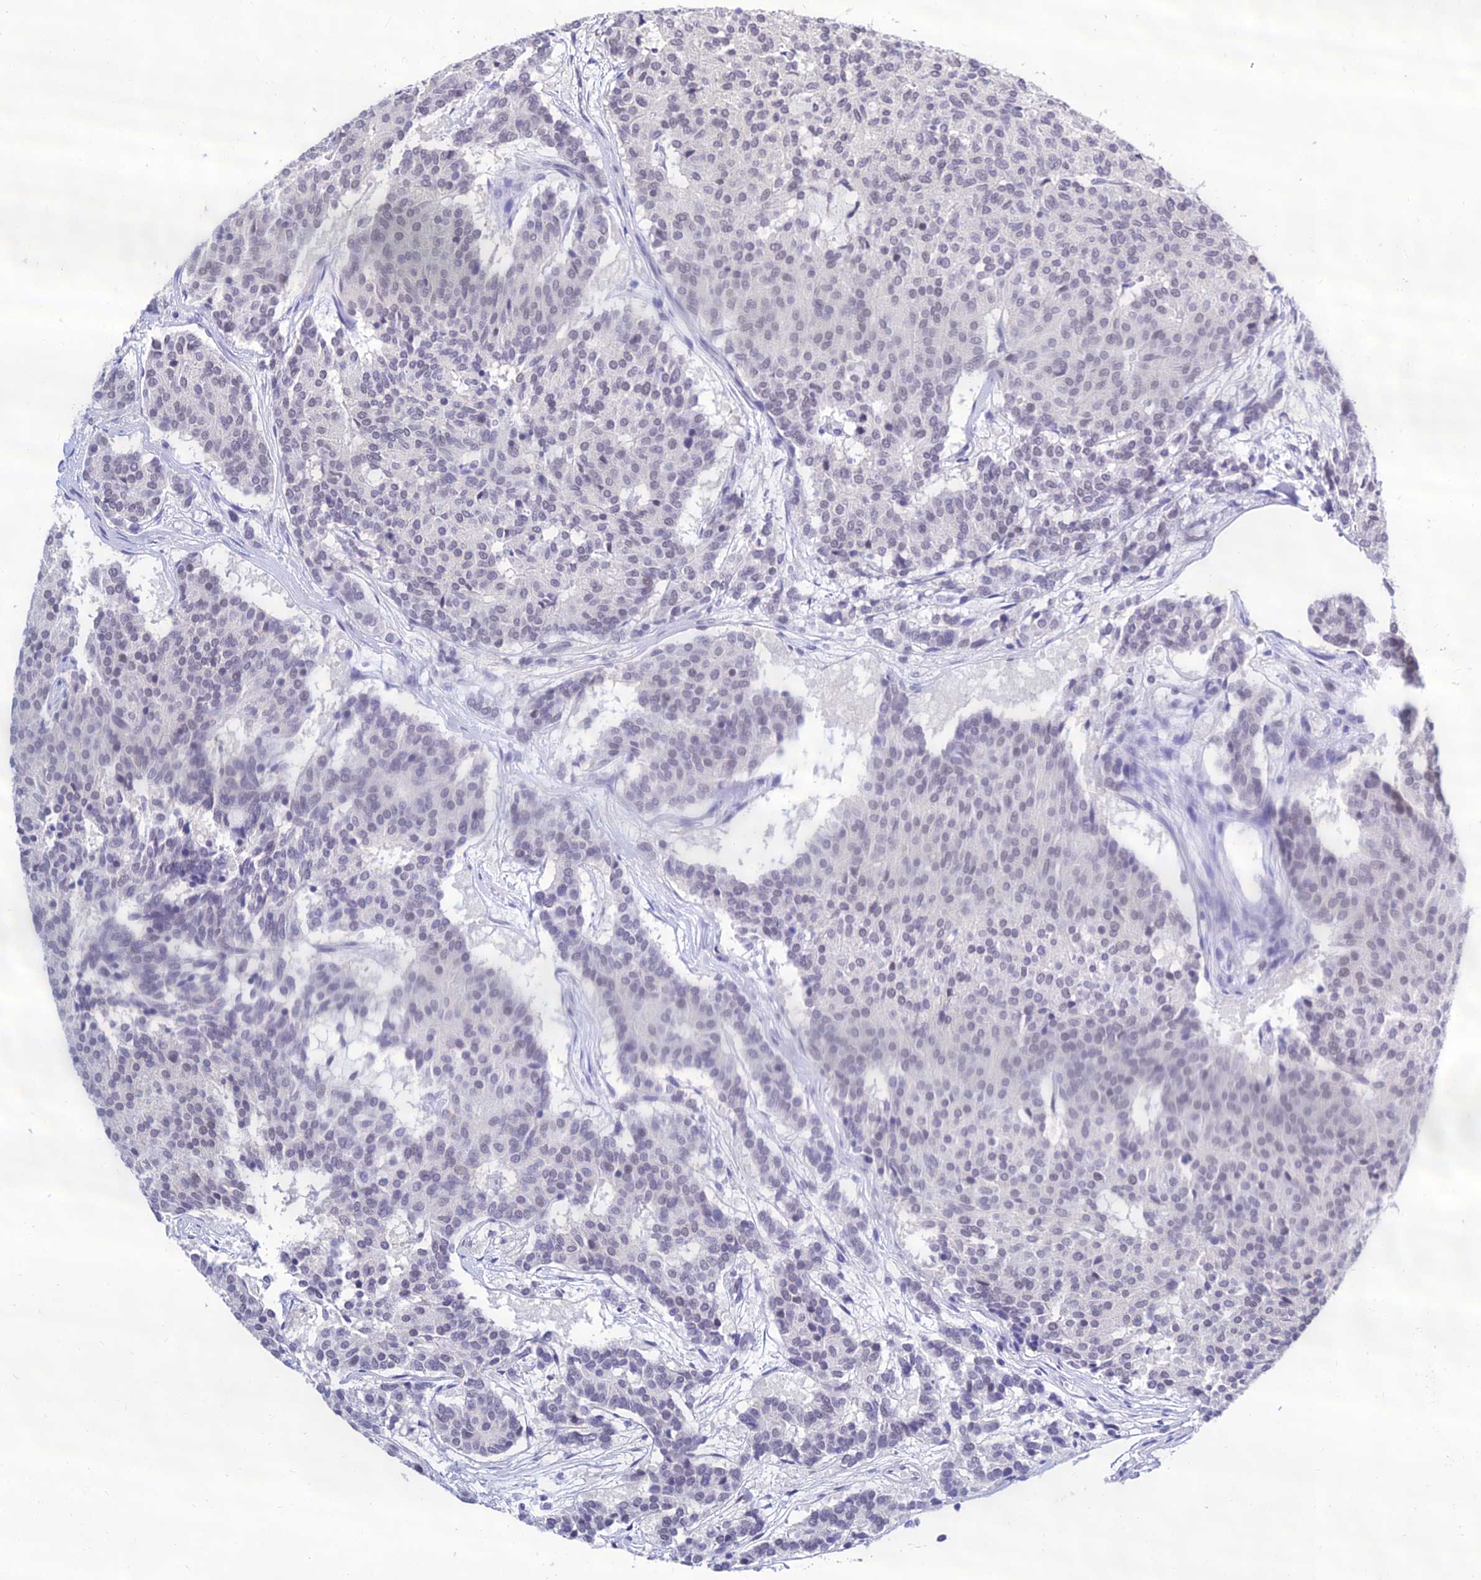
{"staining": {"intensity": "negative", "quantity": "none", "location": "none"}, "tissue": "carcinoid", "cell_type": "Tumor cells", "image_type": "cancer", "snomed": [{"axis": "morphology", "description": "Carcinoid, malignant, NOS"}, {"axis": "topography", "description": "Pancreas"}], "caption": "High magnification brightfield microscopy of malignant carcinoid stained with DAB (3,3'-diaminobenzidine) (brown) and counterstained with hematoxylin (blue): tumor cells show no significant positivity.", "gene": "PPP4R2", "patient": {"sex": "female", "age": 54}}